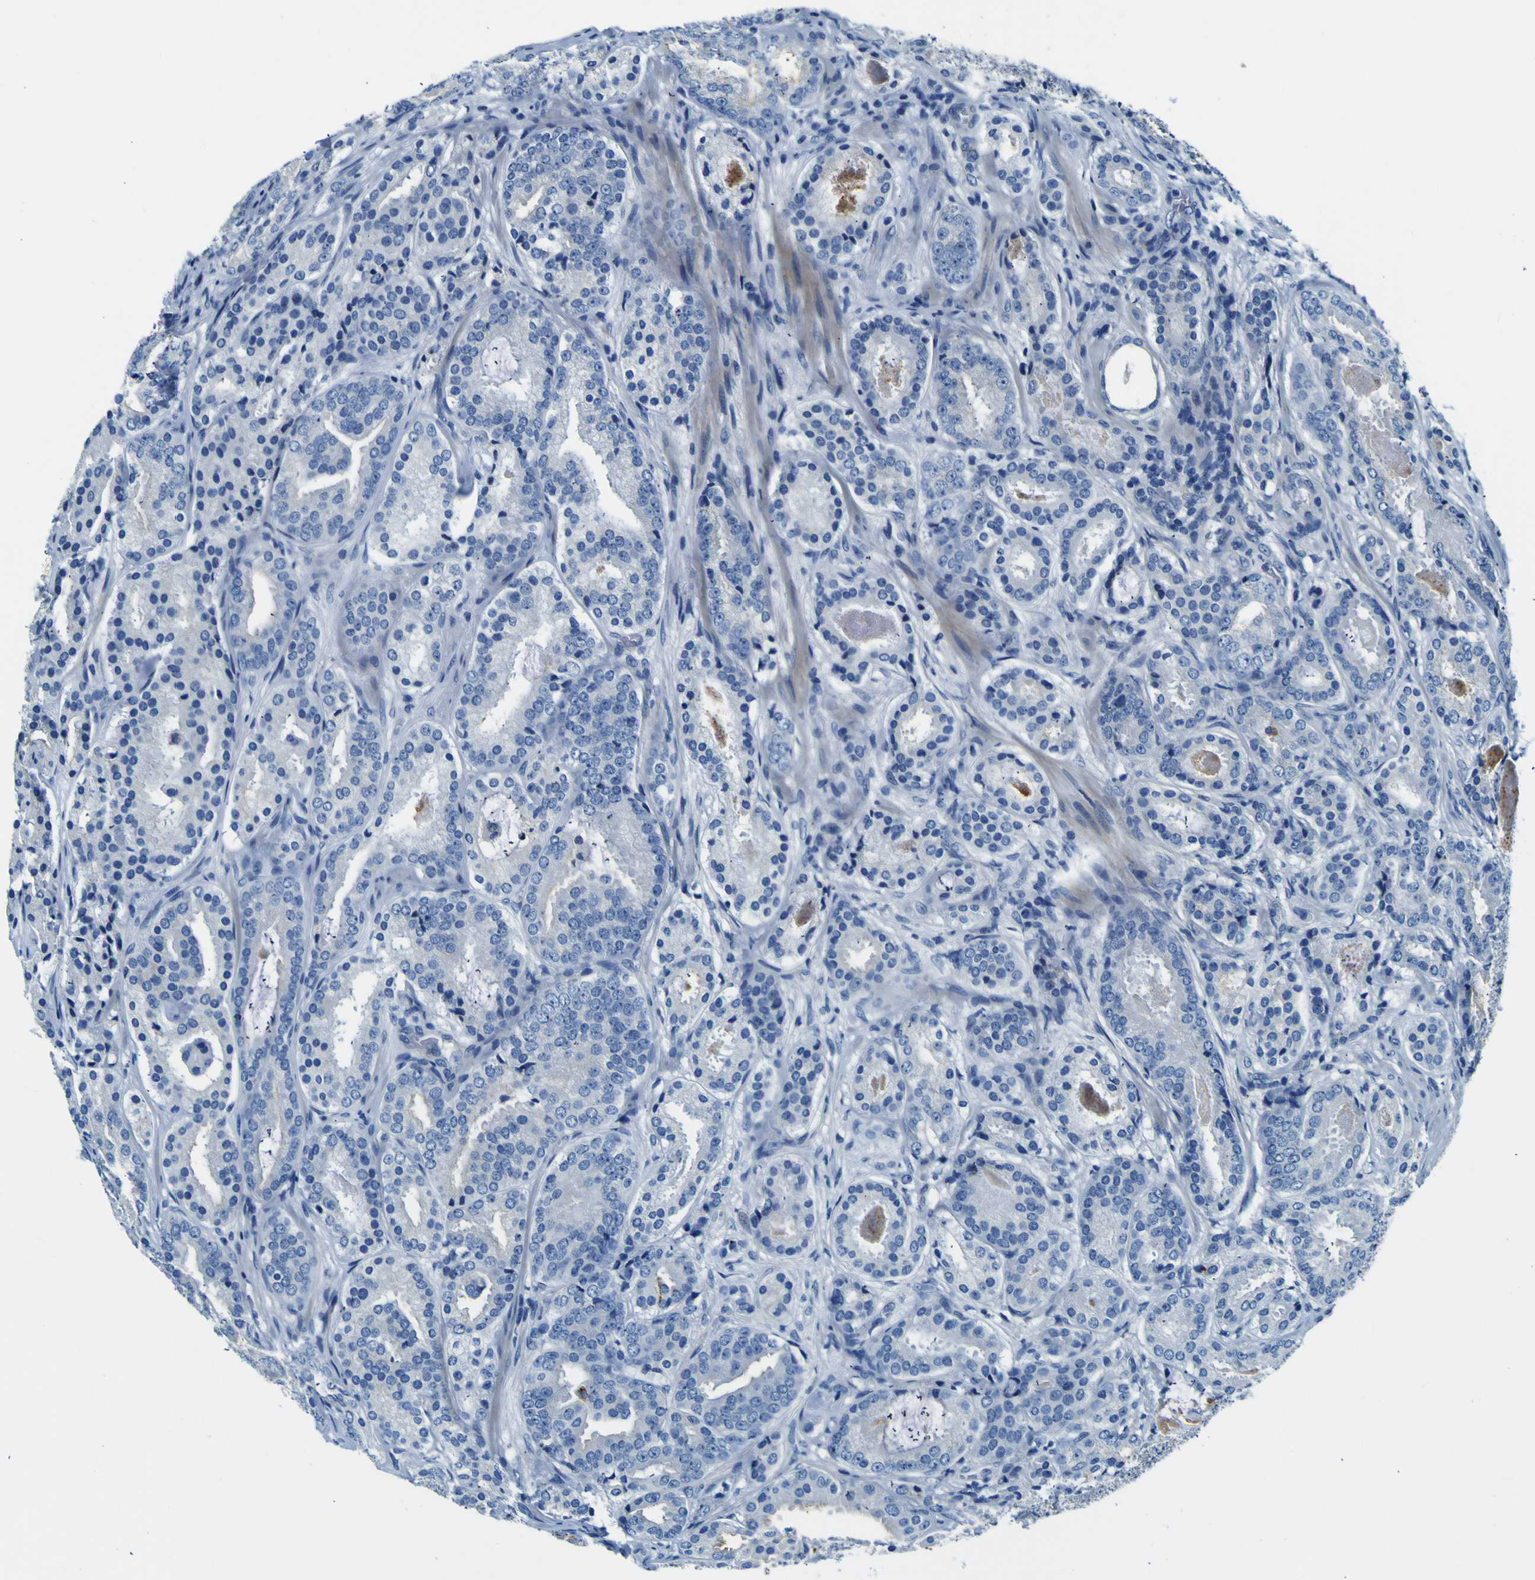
{"staining": {"intensity": "negative", "quantity": "none", "location": "none"}, "tissue": "prostate cancer", "cell_type": "Tumor cells", "image_type": "cancer", "snomed": [{"axis": "morphology", "description": "Adenocarcinoma, Low grade"}, {"axis": "topography", "description": "Prostate"}], "caption": "Immunohistochemistry (IHC) of human low-grade adenocarcinoma (prostate) reveals no positivity in tumor cells.", "gene": "ADGRA2", "patient": {"sex": "male", "age": 69}}